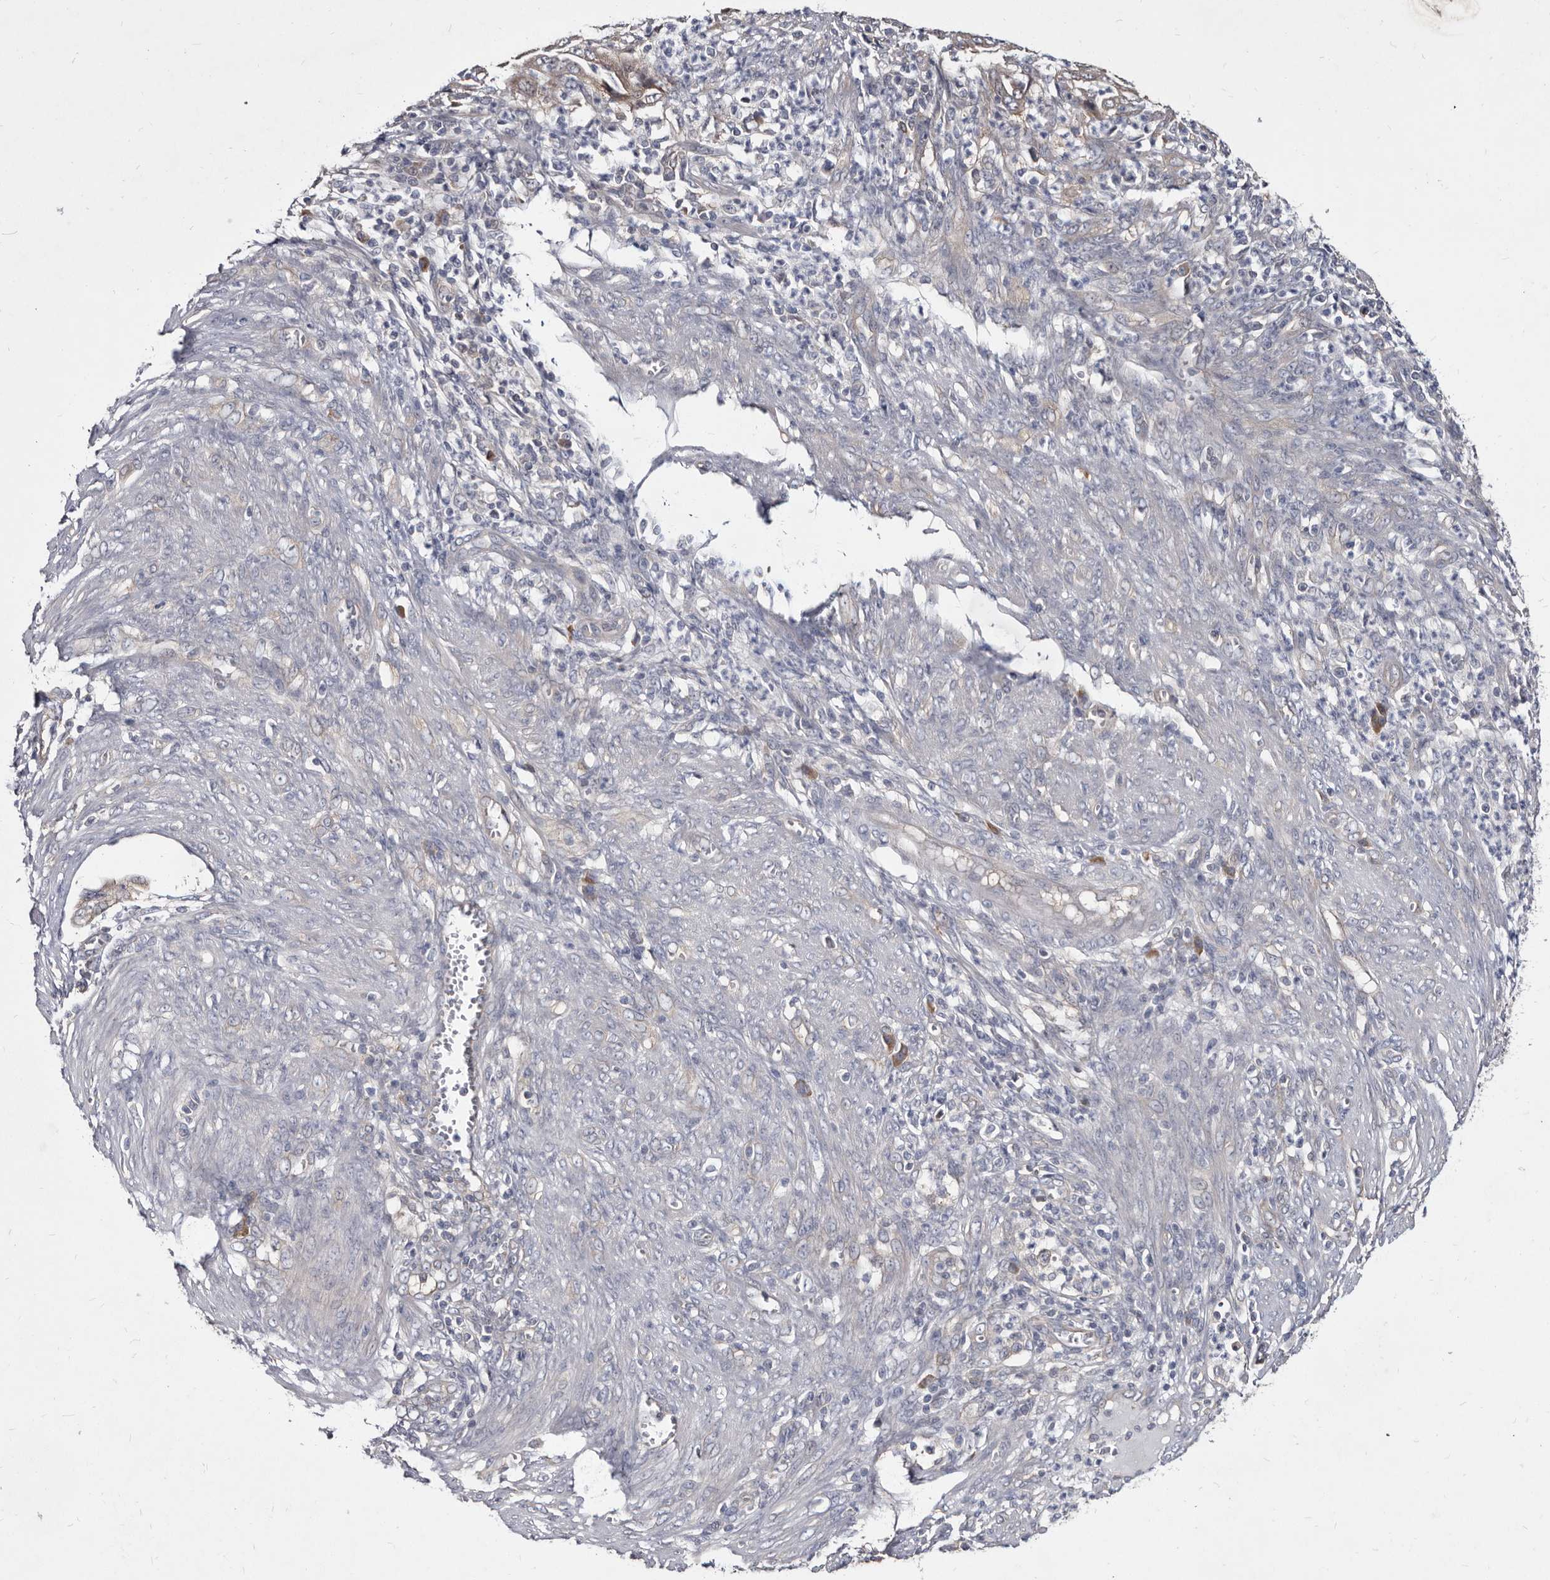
{"staining": {"intensity": "weak", "quantity": "<25%", "location": "cytoplasmic/membranous"}, "tissue": "endometrial cancer", "cell_type": "Tumor cells", "image_type": "cancer", "snomed": [{"axis": "morphology", "description": "Adenocarcinoma, NOS"}, {"axis": "topography", "description": "Endometrium"}], "caption": "Tumor cells show no significant protein staining in endometrial adenocarcinoma.", "gene": "ABCF2", "patient": {"sex": "female", "age": 51}}